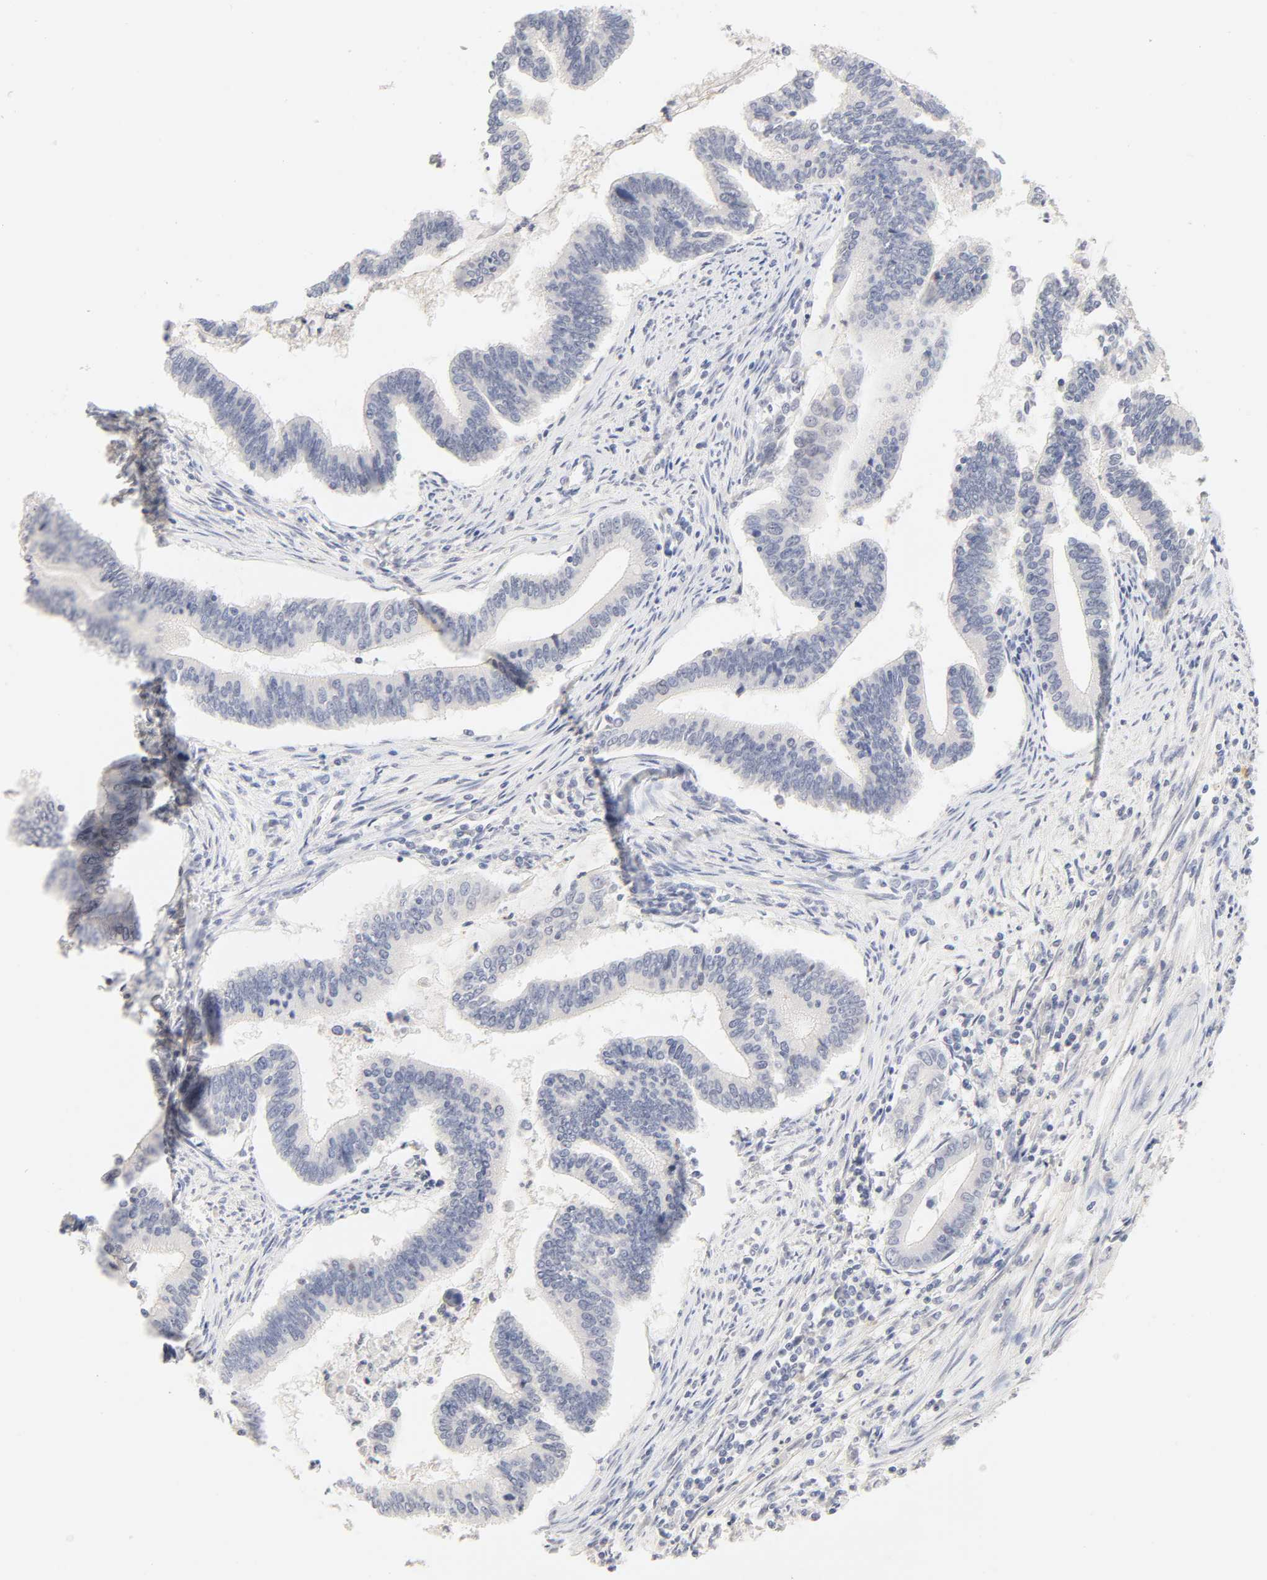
{"staining": {"intensity": "negative", "quantity": "none", "location": "none"}, "tissue": "cervical cancer", "cell_type": "Tumor cells", "image_type": "cancer", "snomed": [{"axis": "morphology", "description": "Adenocarcinoma, NOS"}, {"axis": "topography", "description": "Cervix"}], "caption": "There is no significant positivity in tumor cells of cervical cancer.", "gene": "CYP4B1", "patient": {"sex": "female", "age": 36}}